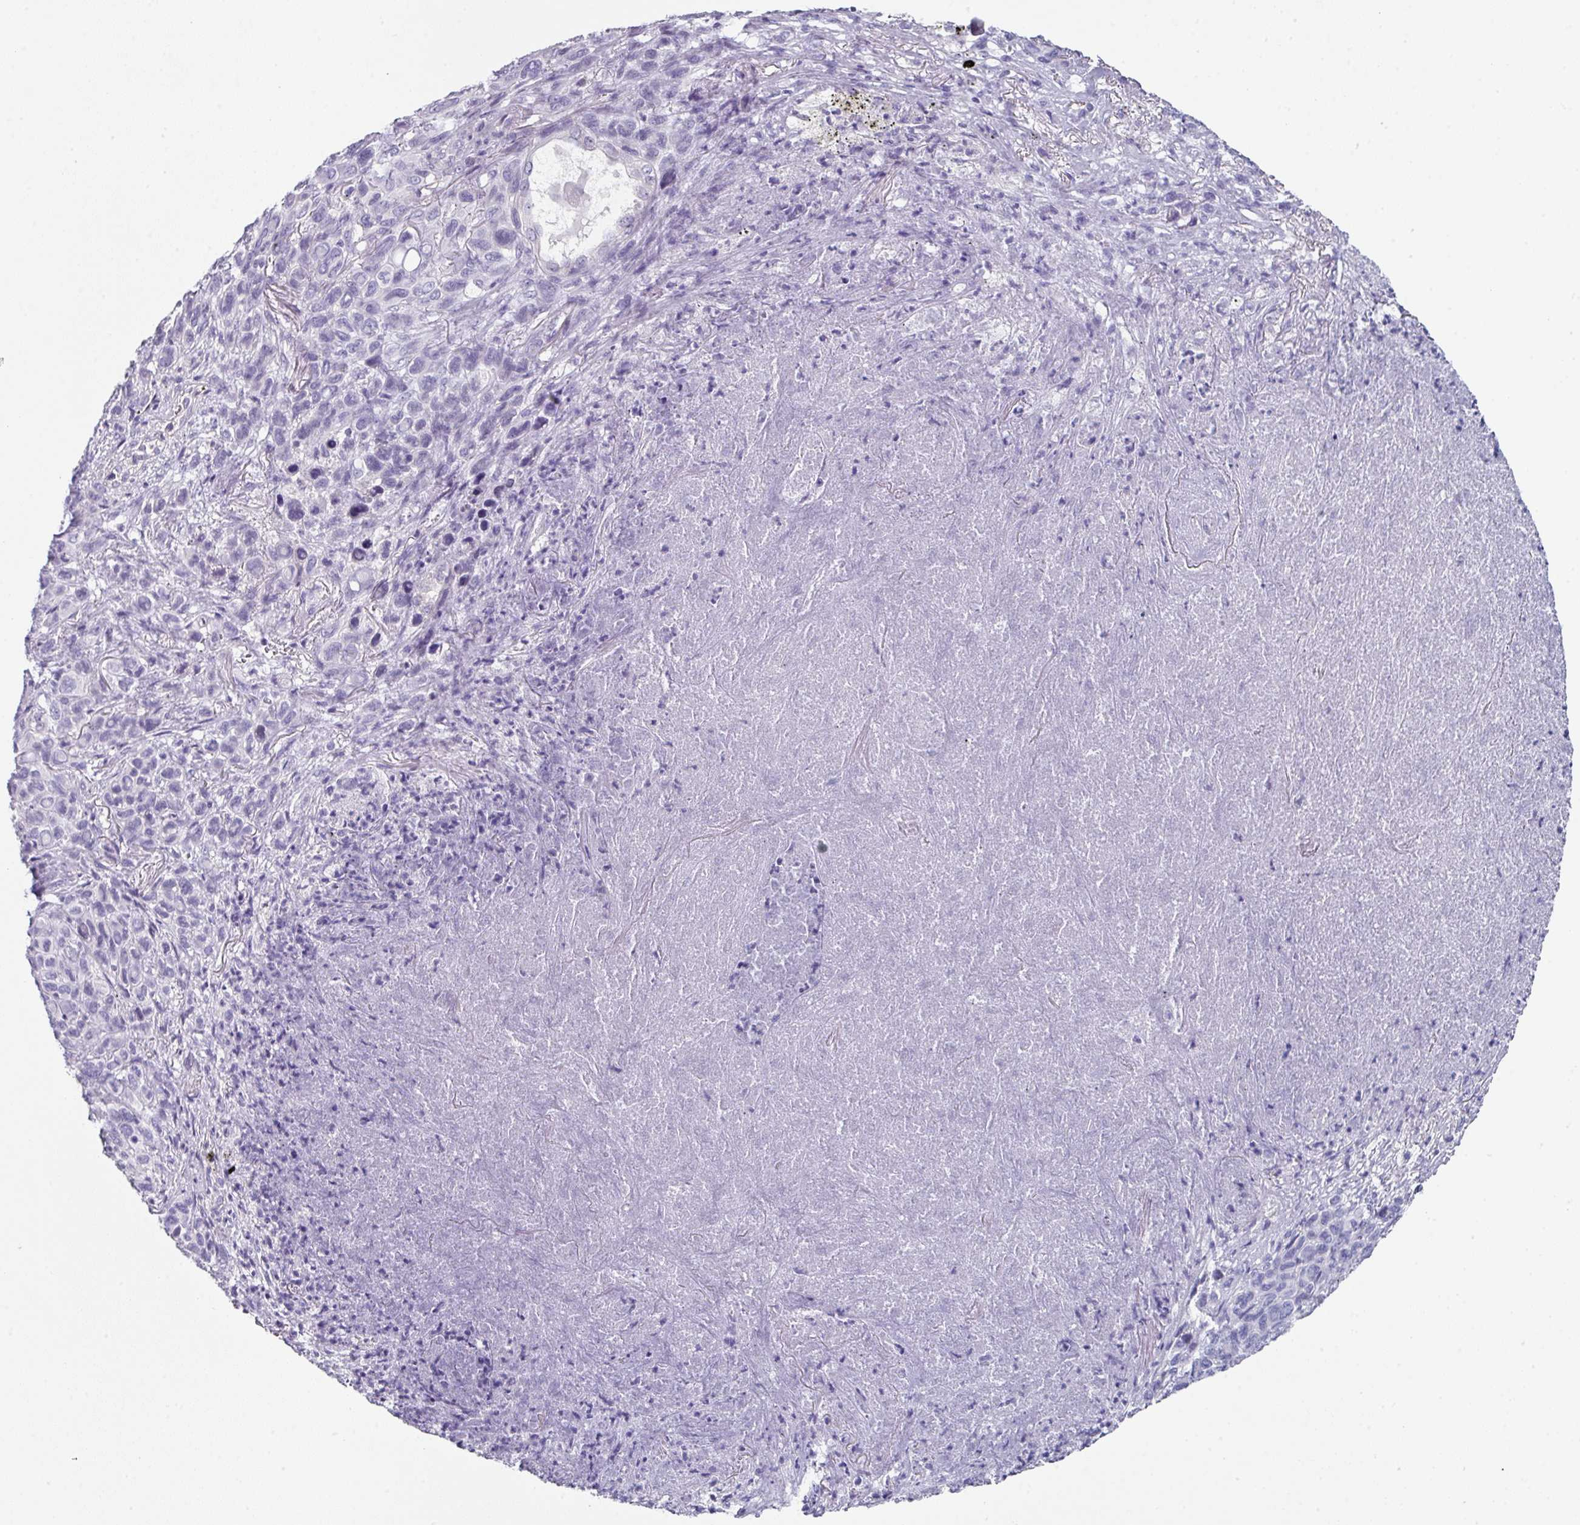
{"staining": {"intensity": "negative", "quantity": "none", "location": "none"}, "tissue": "melanoma", "cell_type": "Tumor cells", "image_type": "cancer", "snomed": [{"axis": "morphology", "description": "Malignant melanoma, Metastatic site"}, {"axis": "topography", "description": "Lung"}], "caption": "The histopathology image demonstrates no staining of tumor cells in malignant melanoma (metastatic site). (DAB immunohistochemistry (IHC) visualized using brightfield microscopy, high magnification).", "gene": "DEFB115", "patient": {"sex": "male", "age": 48}}